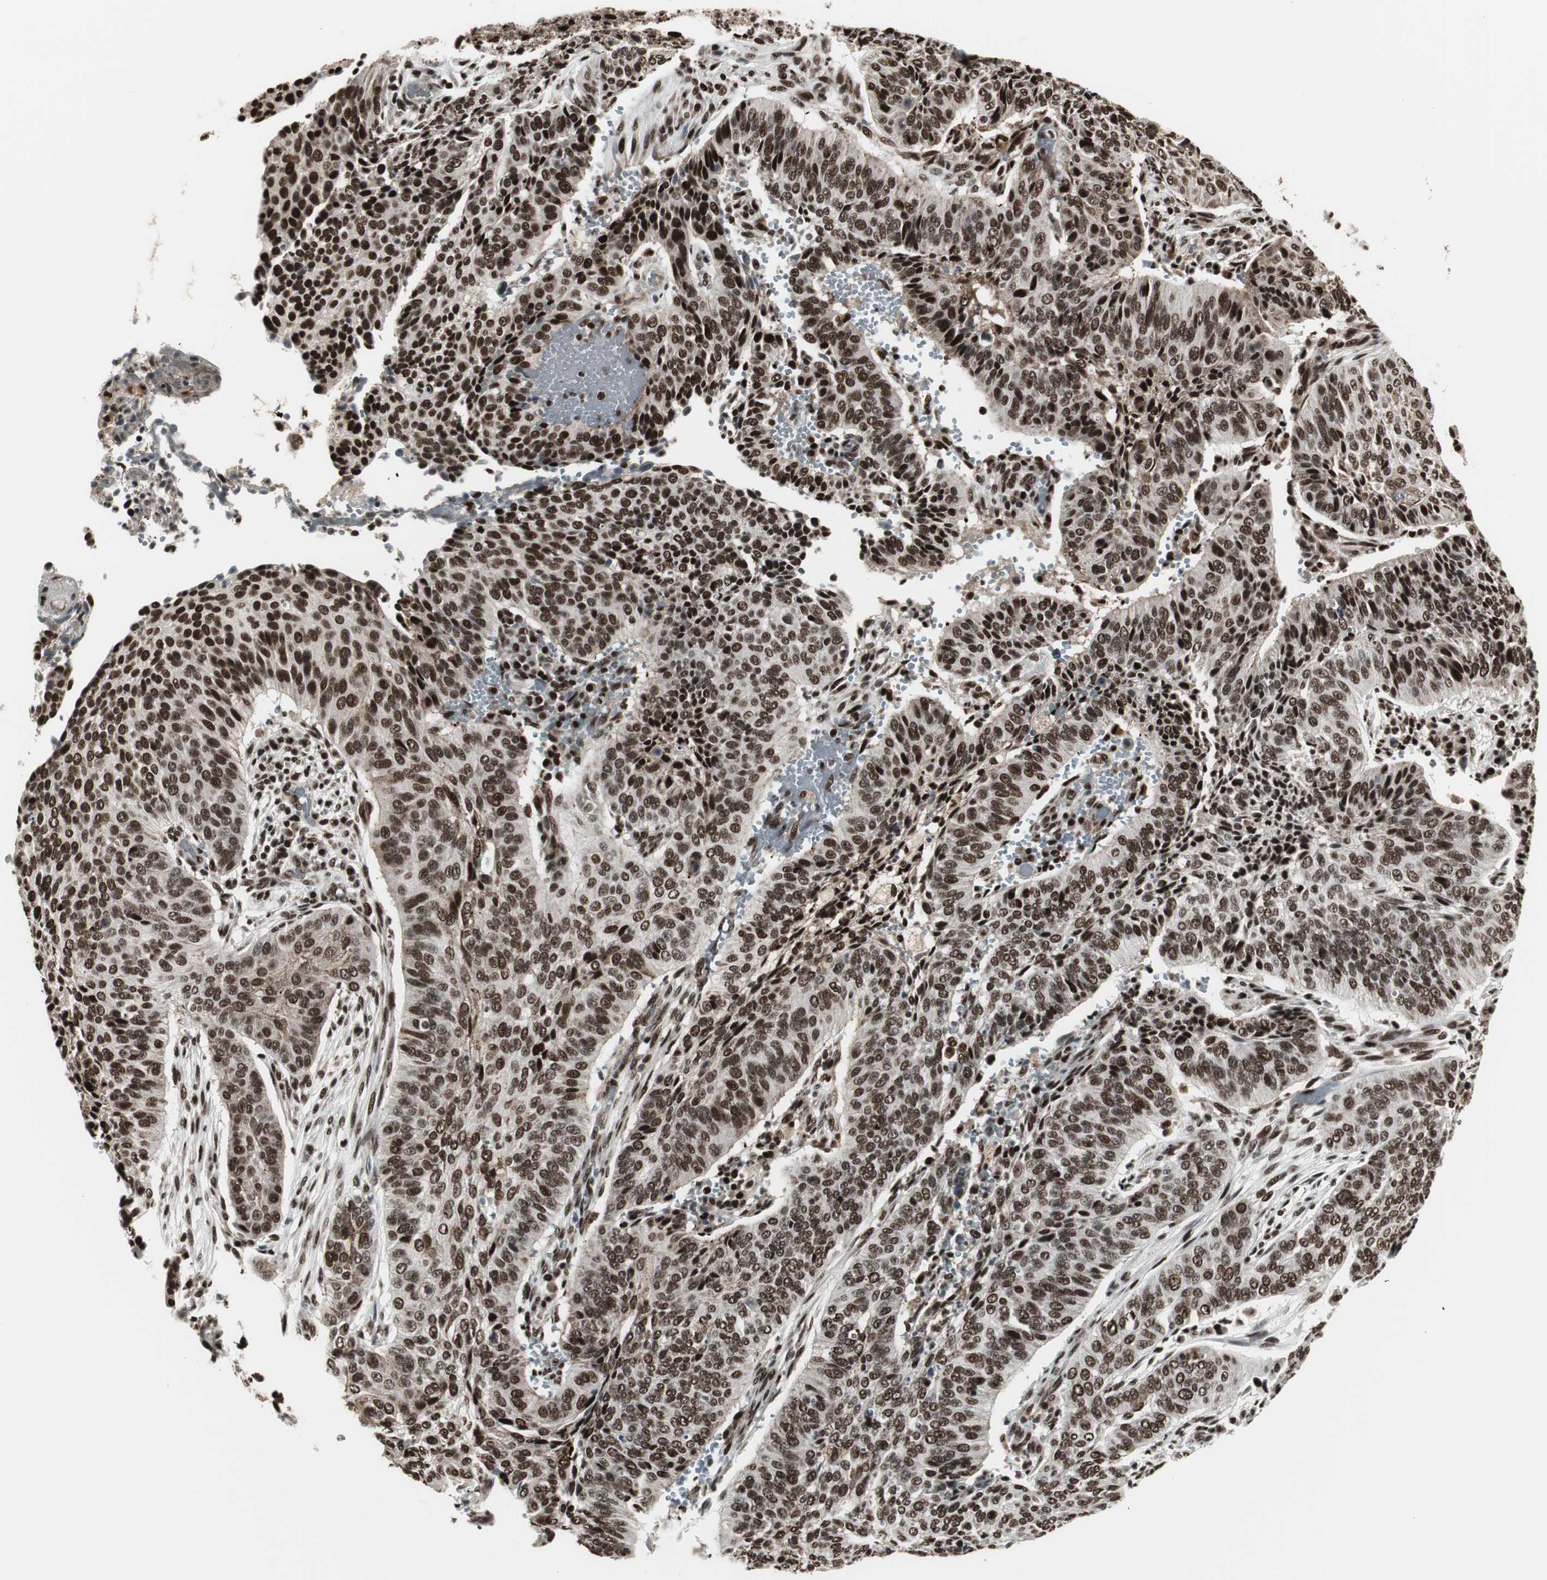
{"staining": {"intensity": "strong", "quantity": ">75%", "location": "nuclear"}, "tissue": "cervical cancer", "cell_type": "Tumor cells", "image_type": "cancer", "snomed": [{"axis": "morphology", "description": "Squamous cell carcinoma, NOS"}, {"axis": "topography", "description": "Cervix"}], "caption": "A high-resolution micrograph shows immunohistochemistry (IHC) staining of cervical cancer (squamous cell carcinoma), which shows strong nuclear positivity in approximately >75% of tumor cells.", "gene": "PARN", "patient": {"sex": "female", "age": 39}}